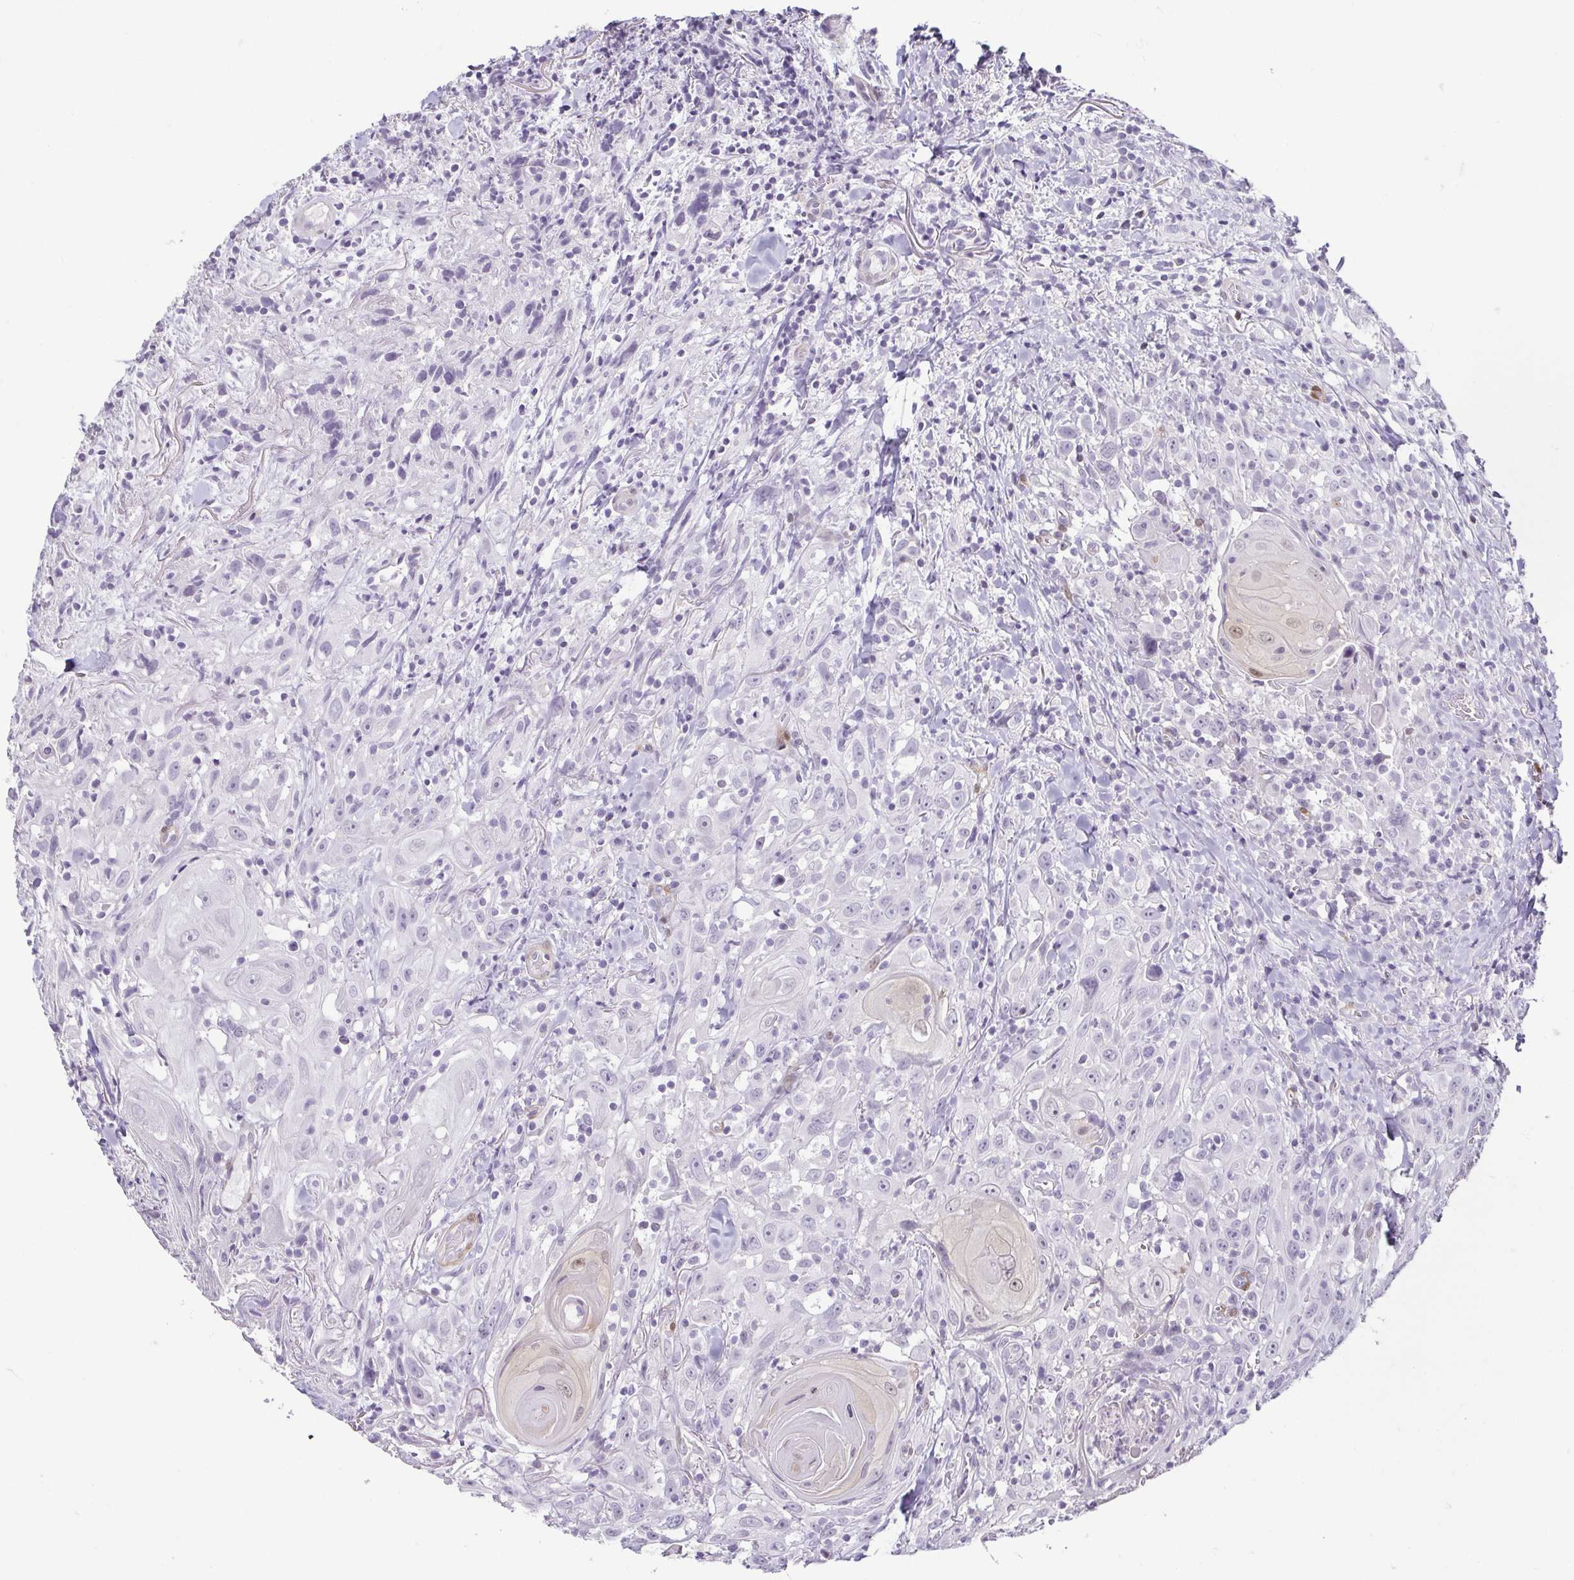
{"staining": {"intensity": "weak", "quantity": "<25%", "location": "nuclear"}, "tissue": "head and neck cancer", "cell_type": "Tumor cells", "image_type": "cancer", "snomed": [{"axis": "morphology", "description": "Squamous cell carcinoma, NOS"}, {"axis": "topography", "description": "Head-Neck"}], "caption": "A histopathology image of squamous cell carcinoma (head and neck) stained for a protein demonstrates no brown staining in tumor cells.", "gene": "HOPX", "patient": {"sex": "female", "age": 95}}